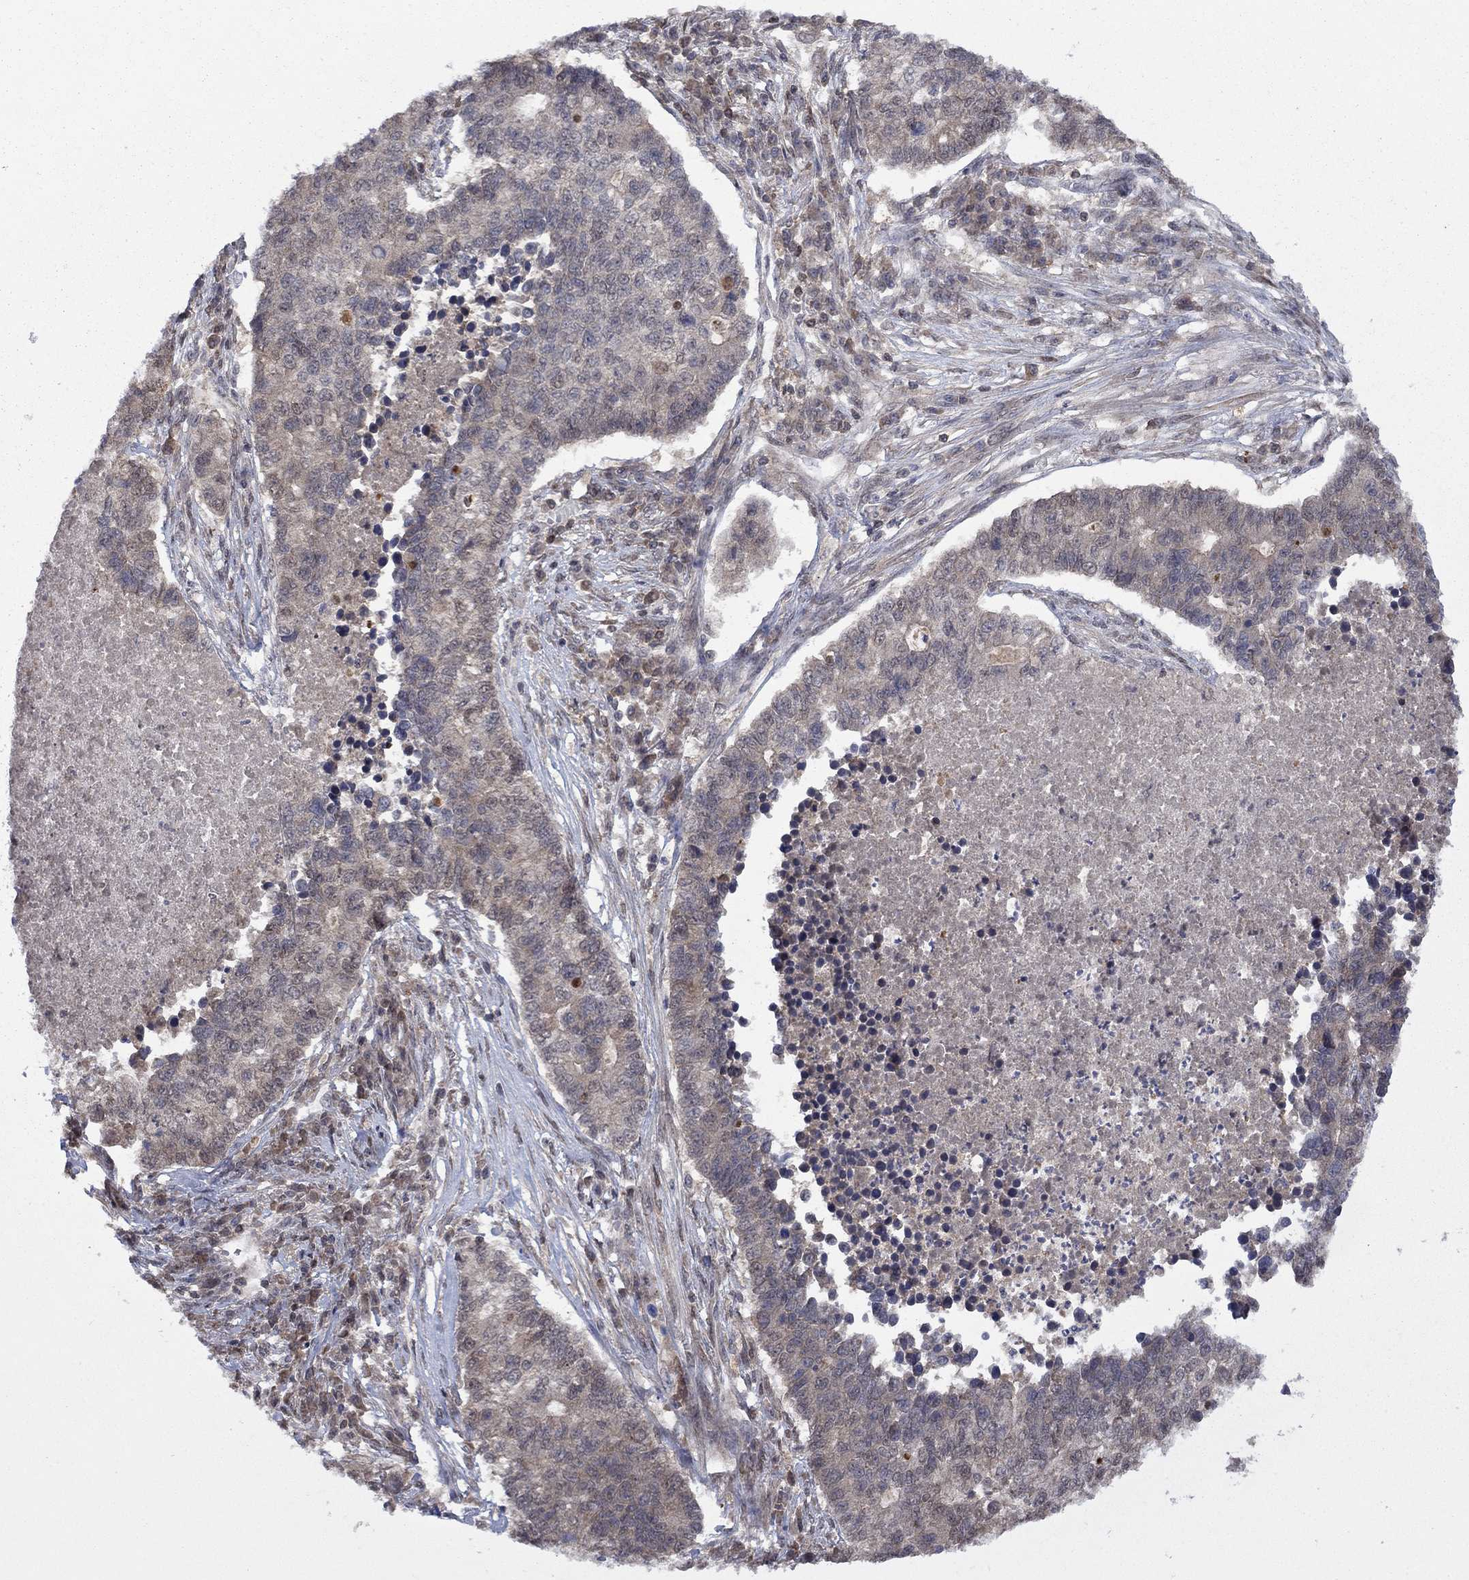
{"staining": {"intensity": "negative", "quantity": "none", "location": "none"}, "tissue": "lung cancer", "cell_type": "Tumor cells", "image_type": "cancer", "snomed": [{"axis": "morphology", "description": "Adenocarcinoma, NOS"}, {"axis": "topography", "description": "Lung"}], "caption": "Protein analysis of lung adenocarcinoma demonstrates no significant staining in tumor cells. The staining is performed using DAB brown chromogen with nuclei counter-stained in using hematoxylin.", "gene": "IAH1", "patient": {"sex": "male", "age": 57}}